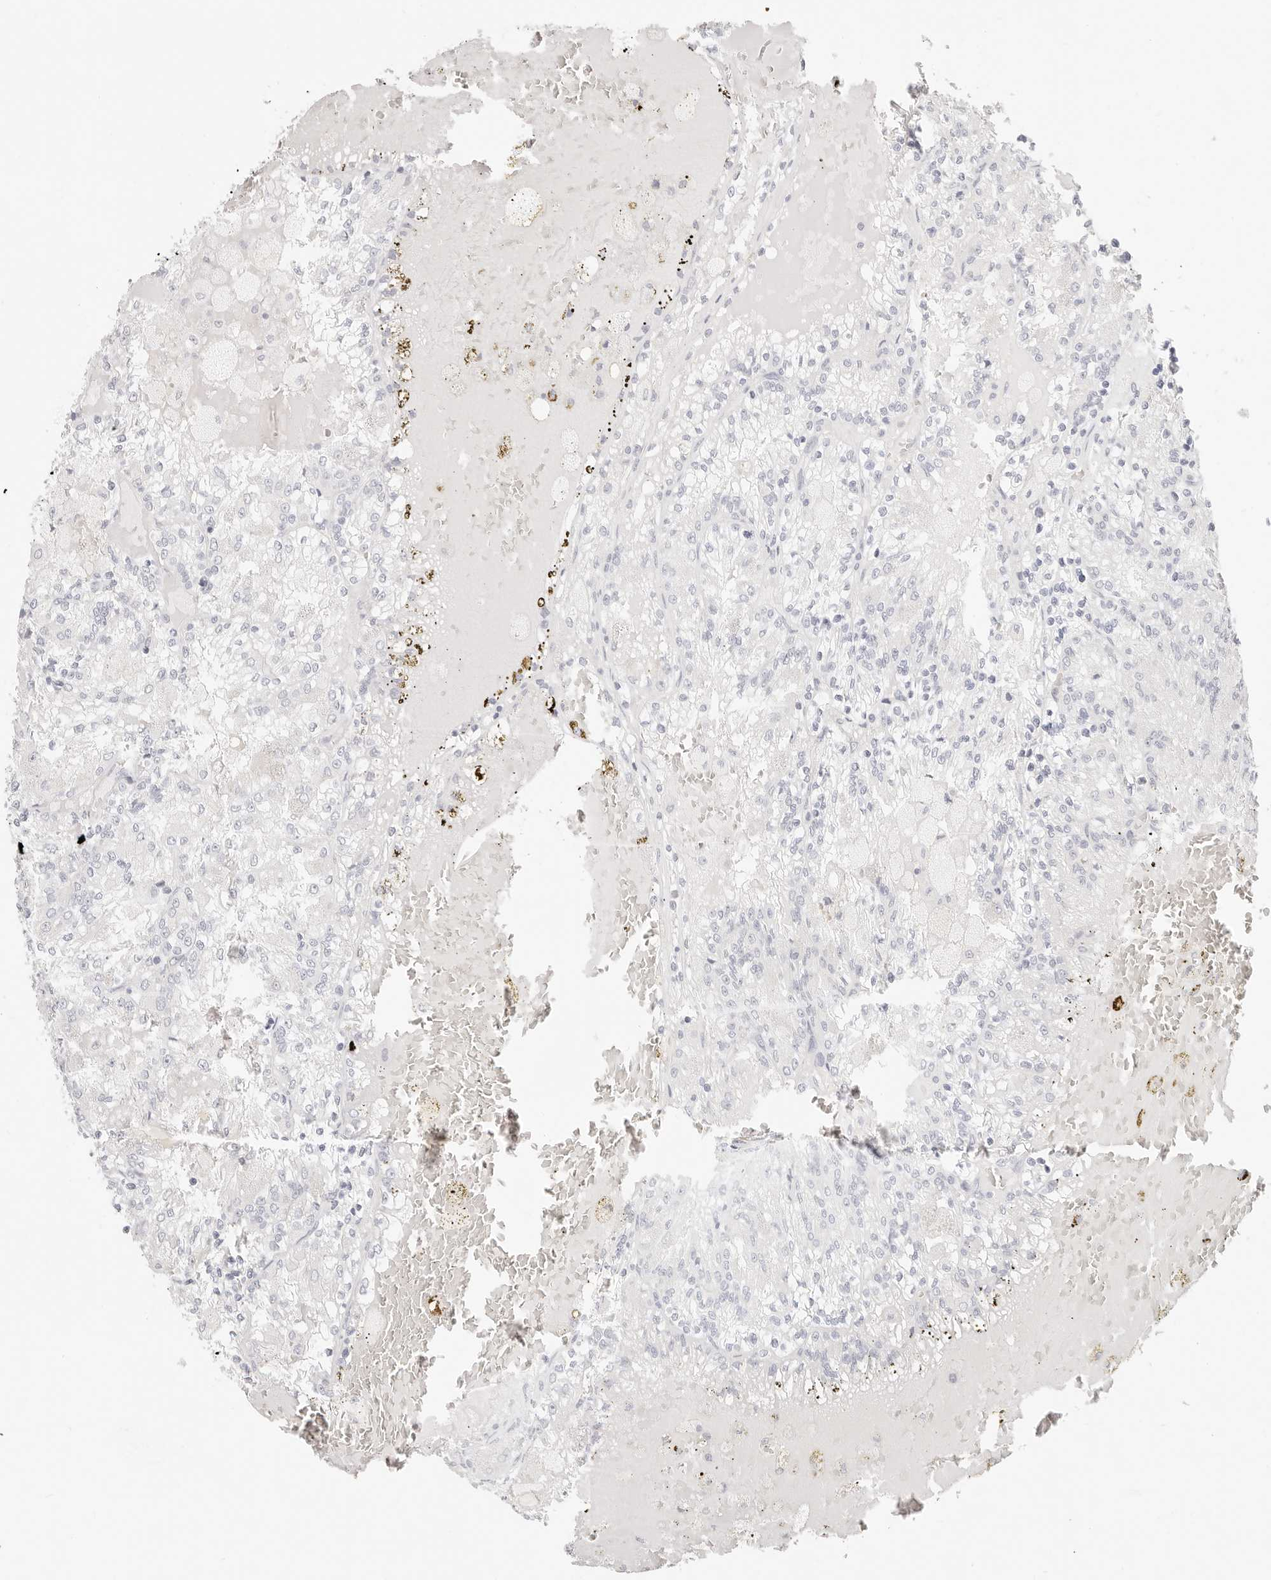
{"staining": {"intensity": "negative", "quantity": "none", "location": "none"}, "tissue": "renal cancer", "cell_type": "Tumor cells", "image_type": "cancer", "snomed": [{"axis": "morphology", "description": "Adenocarcinoma, NOS"}, {"axis": "topography", "description": "Kidney"}], "caption": "Renal cancer stained for a protein using immunohistochemistry demonstrates no staining tumor cells.", "gene": "ASCL1", "patient": {"sex": "female", "age": 56}}